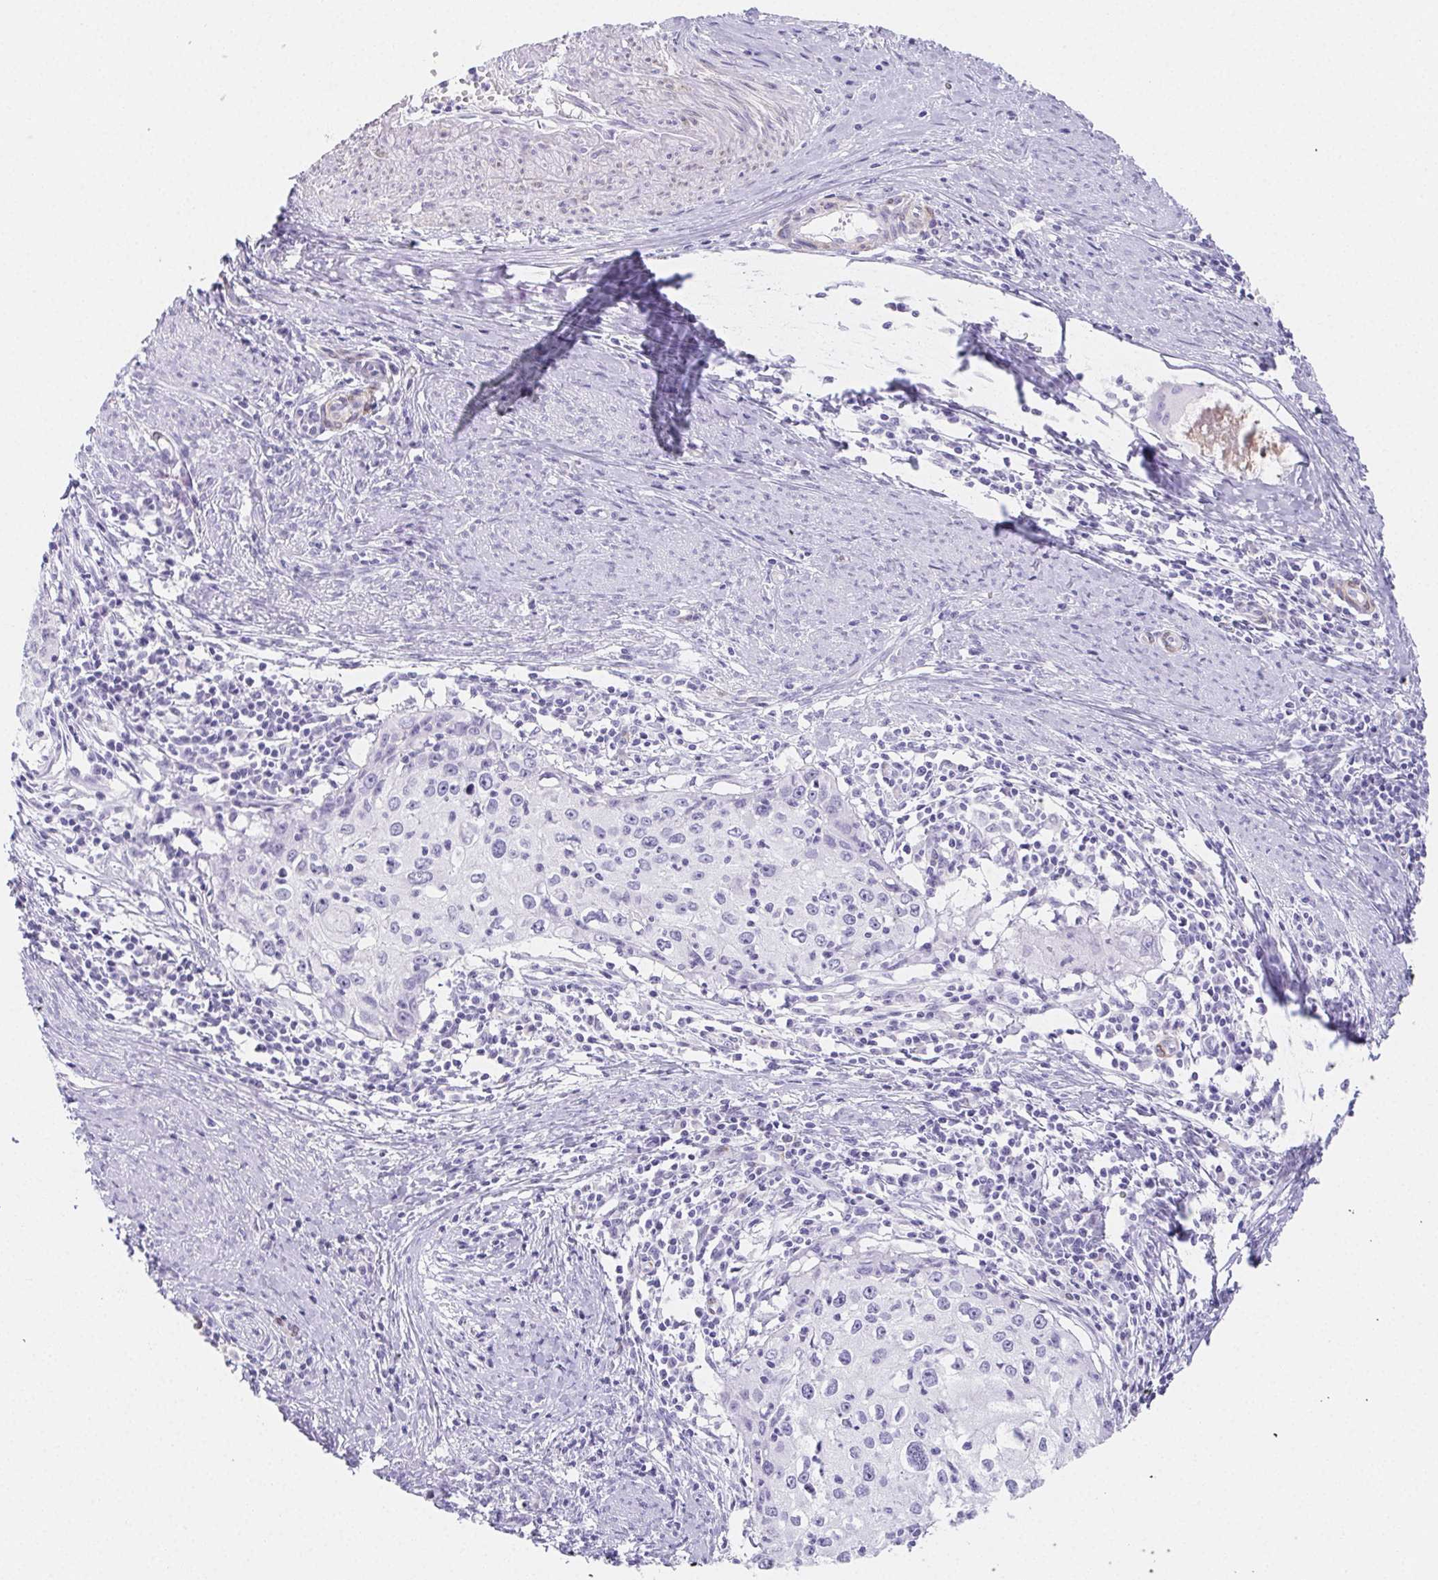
{"staining": {"intensity": "negative", "quantity": "none", "location": "none"}, "tissue": "cervical cancer", "cell_type": "Tumor cells", "image_type": "cancer", "snomed": [{"axis": "morphology", "description": "Squamous cell carcinoma, NOS"}, {"axis": "topography", "description": "Cervix"}], "caption": "High power microscopy micrograph of an immunohistochemistry micrograph of cervical squamous cell carcinoma, revealing no significant staining in tumor cells.", "gene": "HRC", "patient": {"sex": "female", "age": 40}}